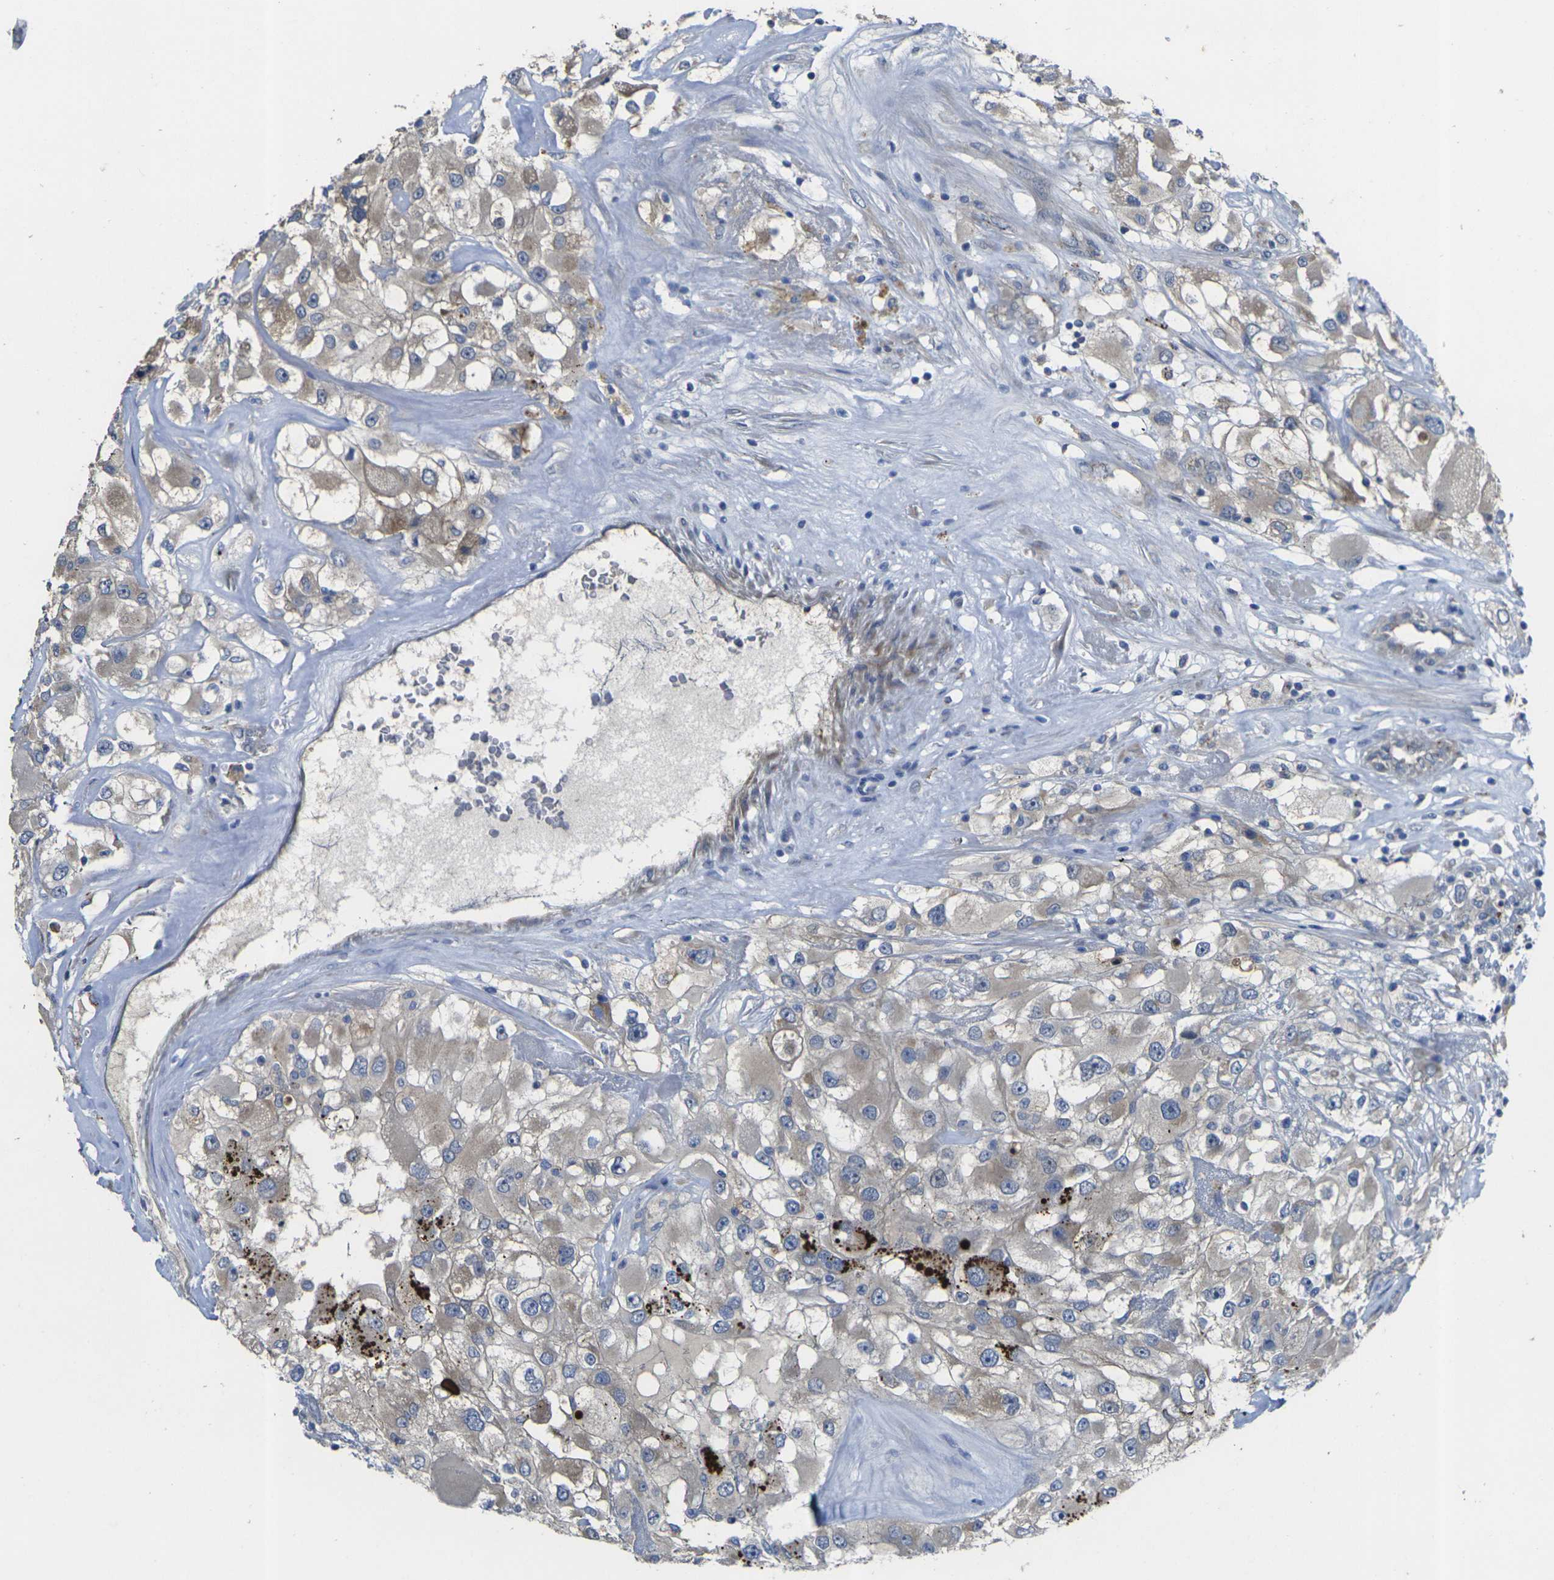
{"staining": {"intensity": "weak", "quantity": ">75%", "location": "cytoplasmic/membranous"}, "tissue": "renal cancer", "cell_type": "Tumor cells", "image_type": "cancer", "snomed": [{"axis": "morphology", "description": "Adenocarcinoma, NOS"}, {"axis": "topography", "description": "Kidney"}], "caption": "A histopathology image of renal adenocarcinoma stained for a protein shows weak cytoplasmic/membranous brown staining in tumor cells.", "gene": "GNA12", "patient": {"sex": "female", "age": 52}}